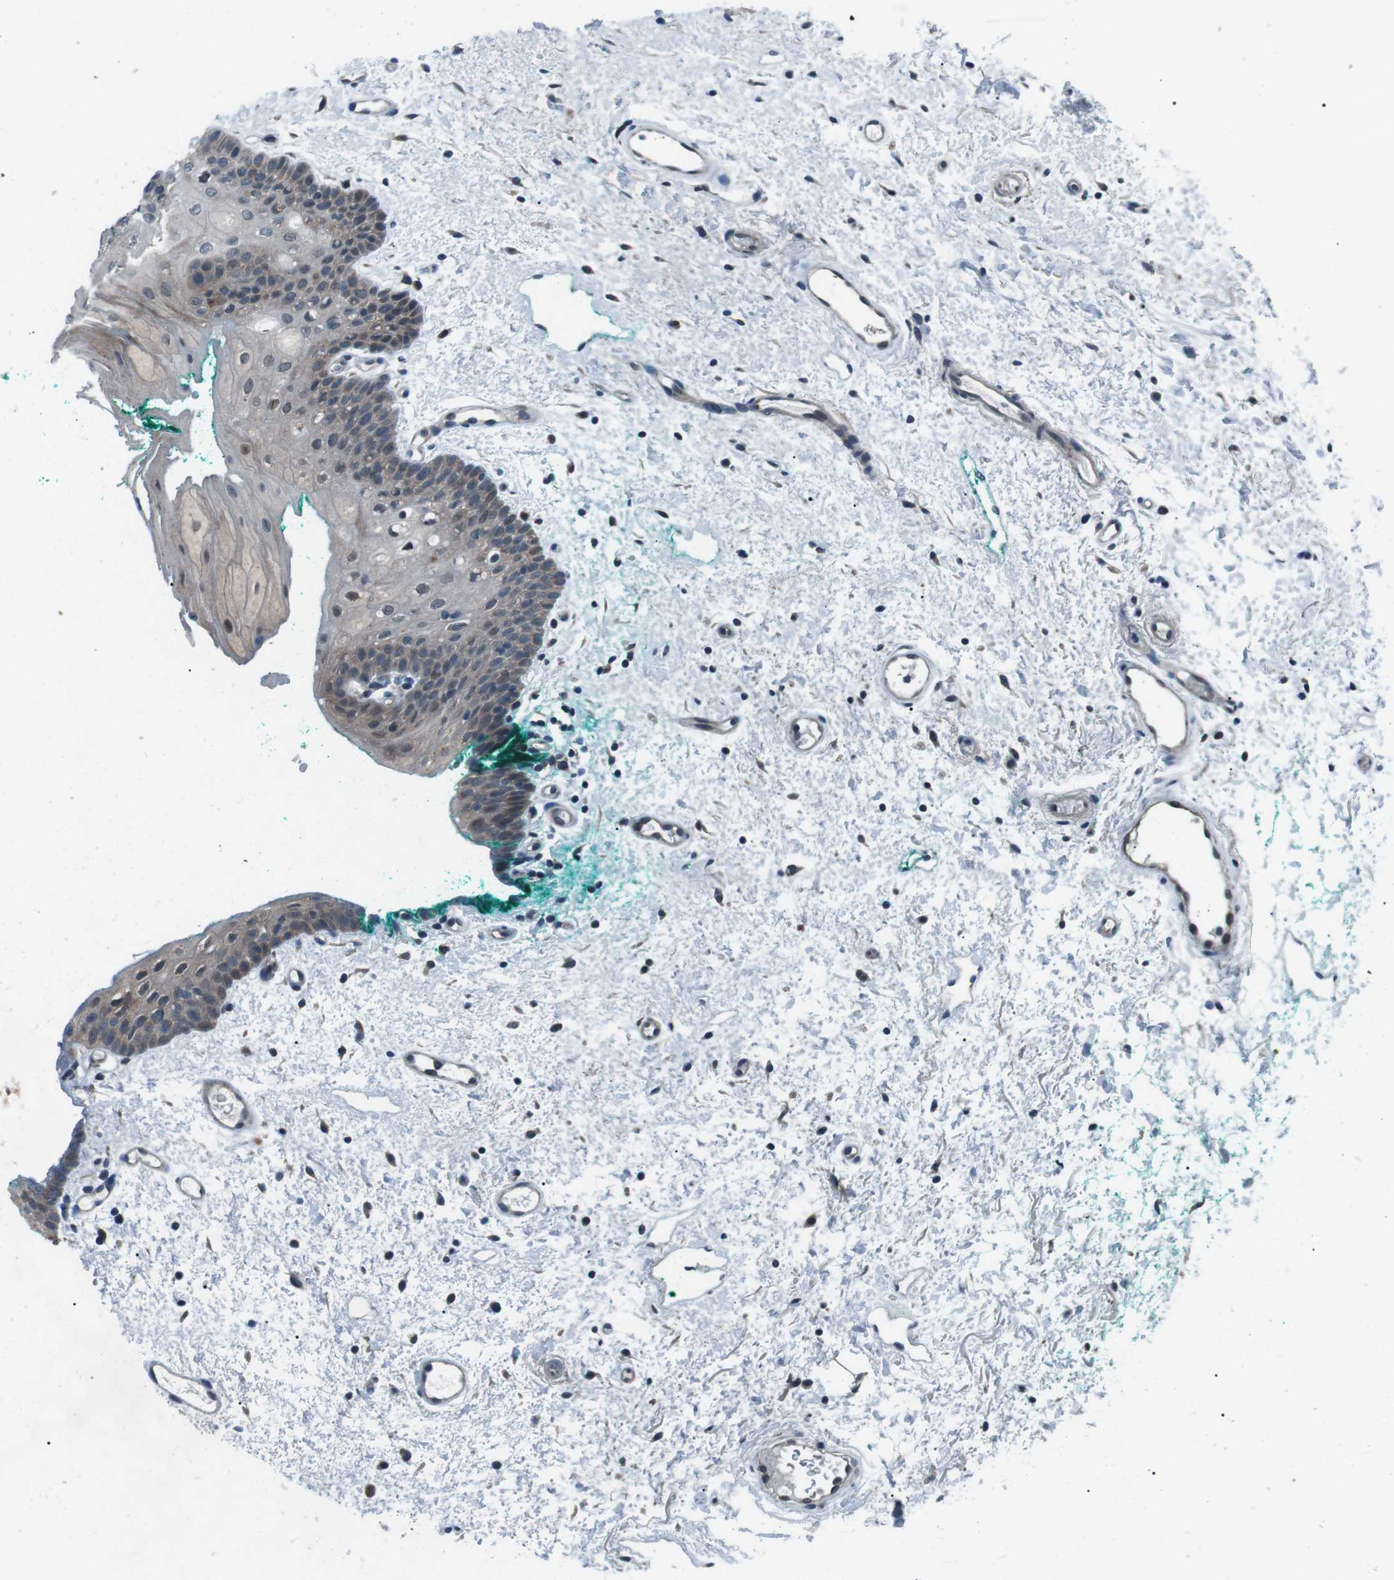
{"staining": {"intensity": "moderate", "quantity": "25%-75%", "location": "cytoplasmic/membranous,nuclear"}, "tissue": "oral mucosa", "cell_type": "Squamous epithelial cells", "image_type": "normal", "snomed": [{"axis": "morphology", "description": "Normal tissue, NOS"}, {"axis": "morphology", "description": "Squamous cell carcinoma, NOS"}, {"axis": "topography", "description": "Oral tissue"}, {"axis": "topography", "description": "Salivary gland"}, {"axis": "topography", "description": "Head-Neck"}], "caption": "Immunohistochemistry (IHC) photomicrograph of benign oral mucosa stained for a protein (brown), which shows medium levels of moderate cytoplasmic/membranous,nuclear expression in about 25%-75% of squamous epithelial cells.", "gene": "LRIG2", "patient": {"sex": "female", "age": 62}}